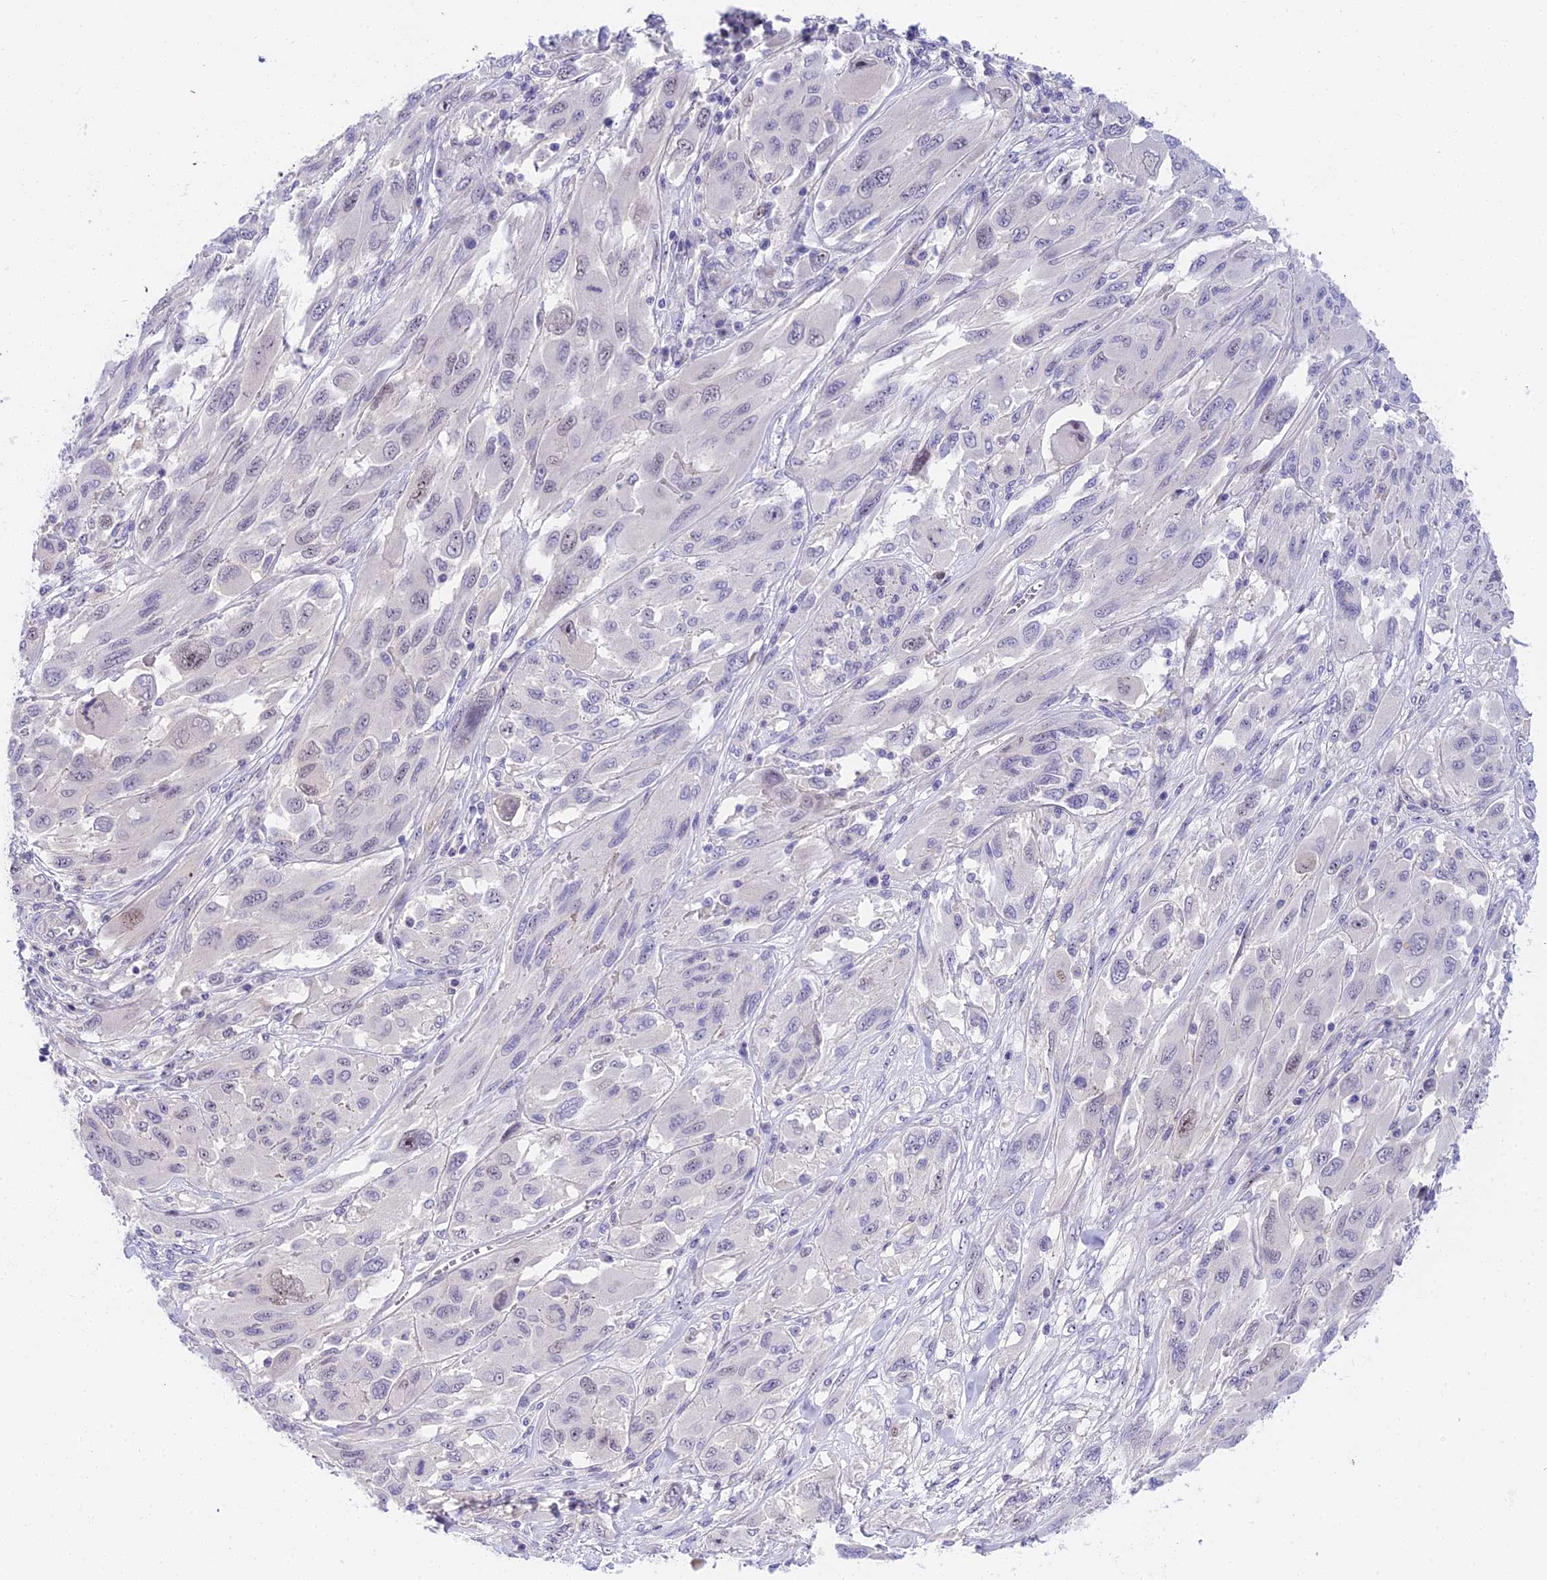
{"staining": {"intensity": "negative", "quantity": "none", "location": "none"}, "tissue": "melanoma", "cell_type": "Tumor cells", "image_type": "cancer", "snomed": [{"axis": "morphology", "description": "Malignant melanoma, NOS"}, {"axis": "topography", "description": "Skin"}], "caption": "A micrograph of human melanoma is negative for staining in tumor cells.", "gene": "MIDN", "patient": {"sex": "female", "age": 91}}